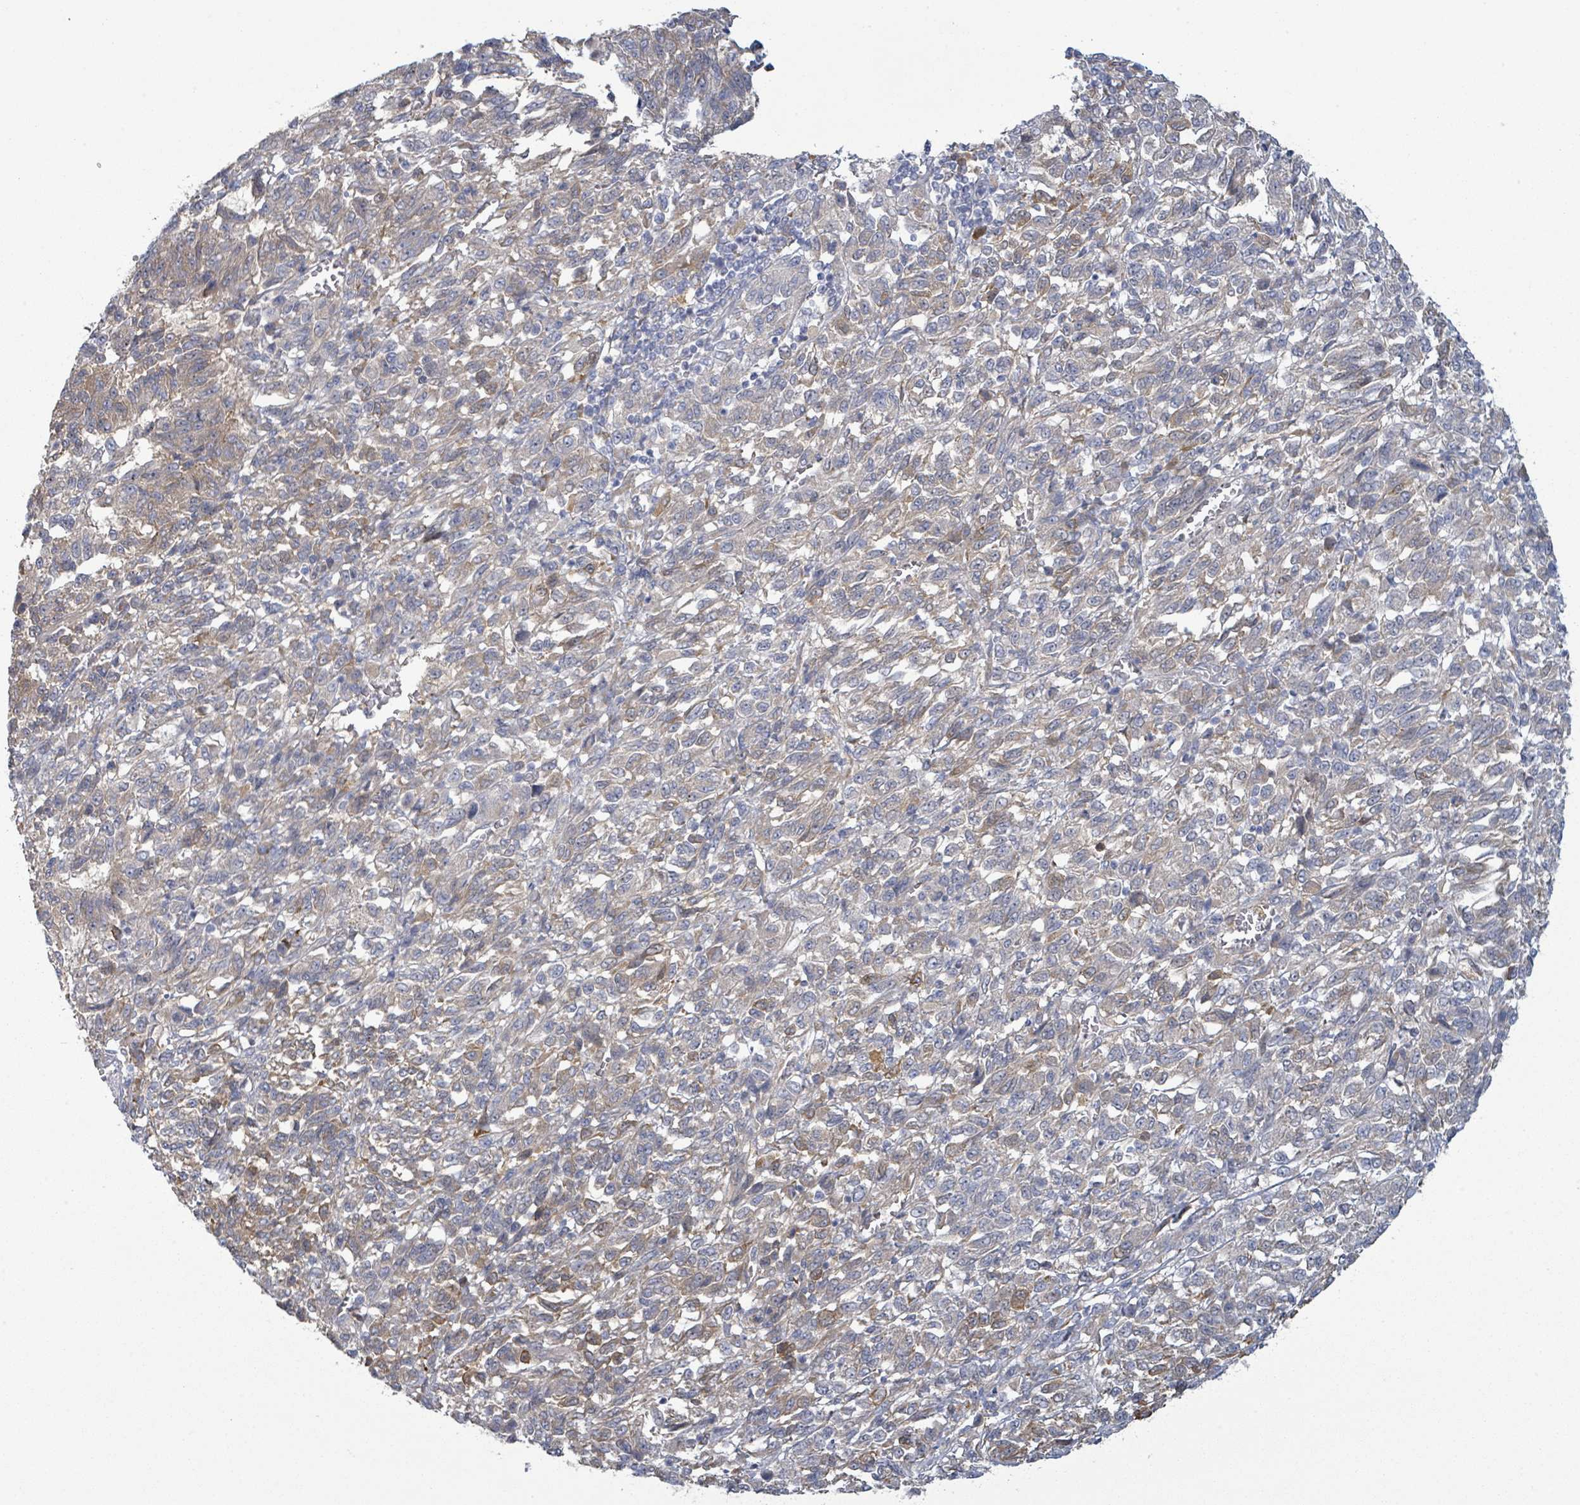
{"staining": {"intensity": "negative", "quantity": "none", "location": "none"}, "tissue": "melanoma", "cell_type": "Tumor cells", "image_type": "cancer", "snomed": [{"axis": "morphology", "description": "Malignant melanoma, Metastatic site"}, {"axis": "topography", "description": "Lung"}], "caption": "The immunohistochemistry (IHC) image has no significant expression in tumor cells of melanoma tissue.", "gene": "COL13A1", "patient": {"sex": "male", "age": 64}}